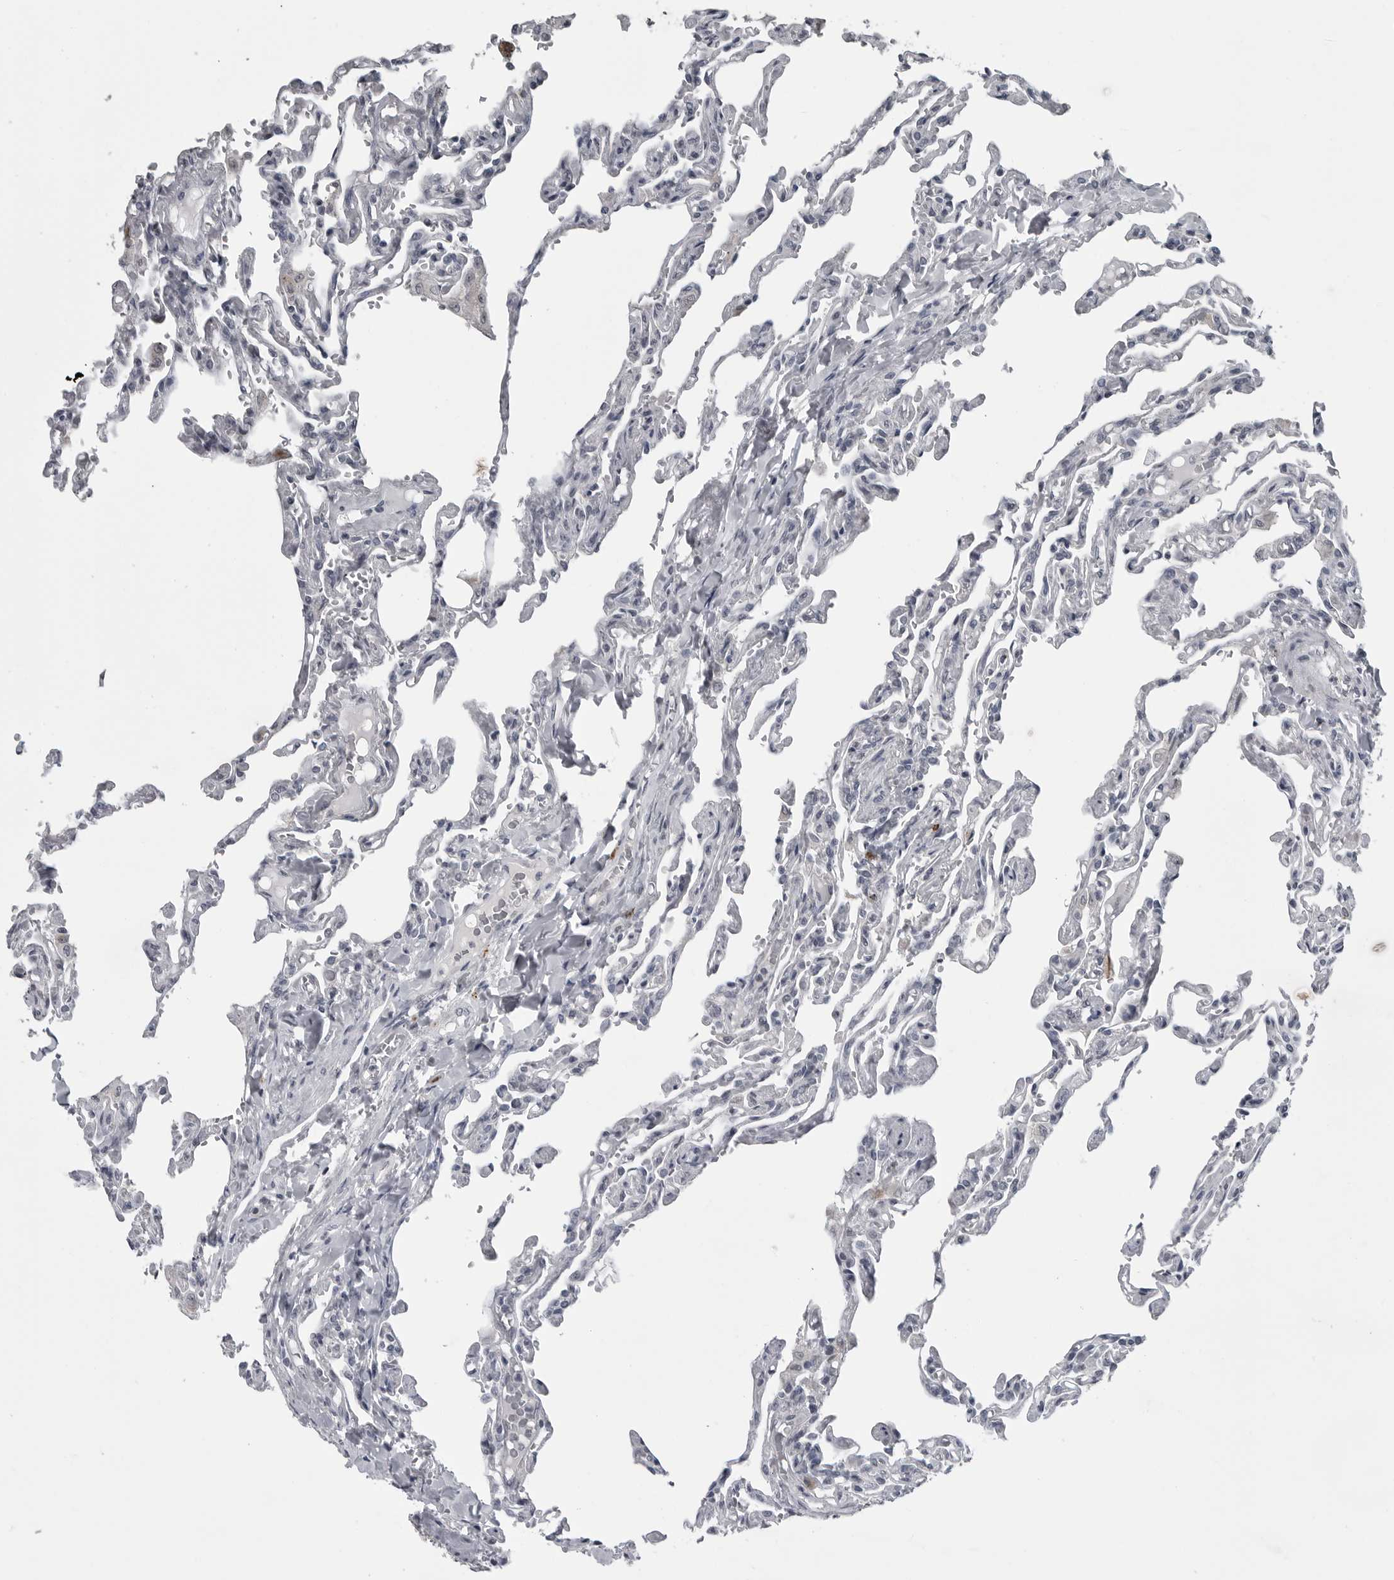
{"staining": {"intensity": "negative", "quantity": "none", "location": "none"}, "tissue": "lung", "cell_type": "Alveolar cells", "image_type": "normal", "snomed": [{"axis": "morphology", "description": "Normal tissue, NOS"}, {"axis": "topography", "description": "Lung"}], "caption": "IHC histopathology image of benign lung: human lung stained with DAB demonstrates no significant protein positivity in alveolar cells.", "gene": "LYSMD1", "patient": {"sex": "male", "age": 21}}